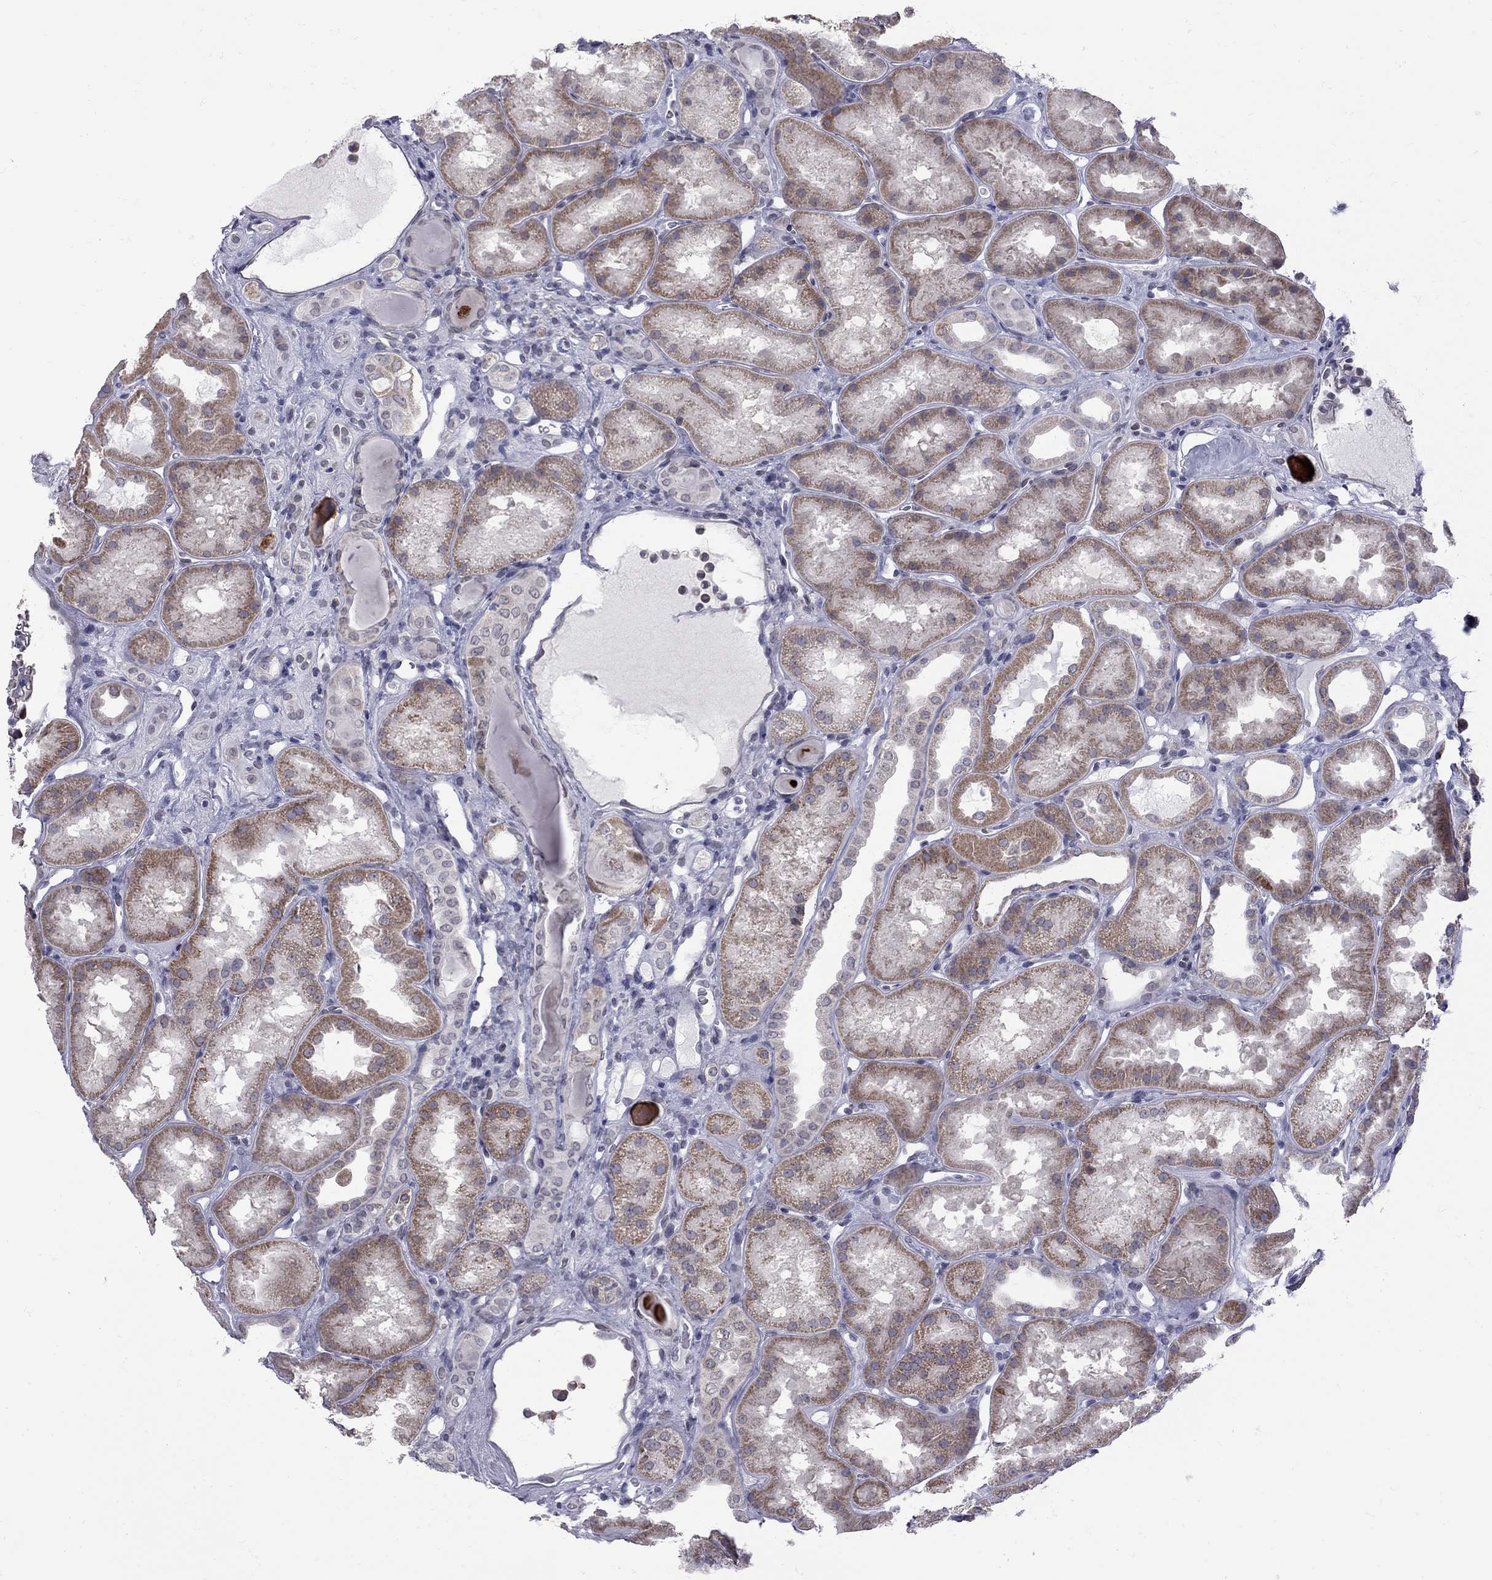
{"staining": {"intensity": "negative", "quantity": "none", "location": "none"}, "tissue": "kidney", "cell_type": "Cells in glomeruli", "image_type": "normal", "snomed": [{"axis": "morphology", "description": "Normal tissue, NOS"}, {"axis": "topography", "description": "Kidney"}], "caption": "The photomicrograph reveals no staining of cells in glomeruli in benign kidney.", "gene": "CLTCL1", "patient": {"sex": "male", "age": 61}}